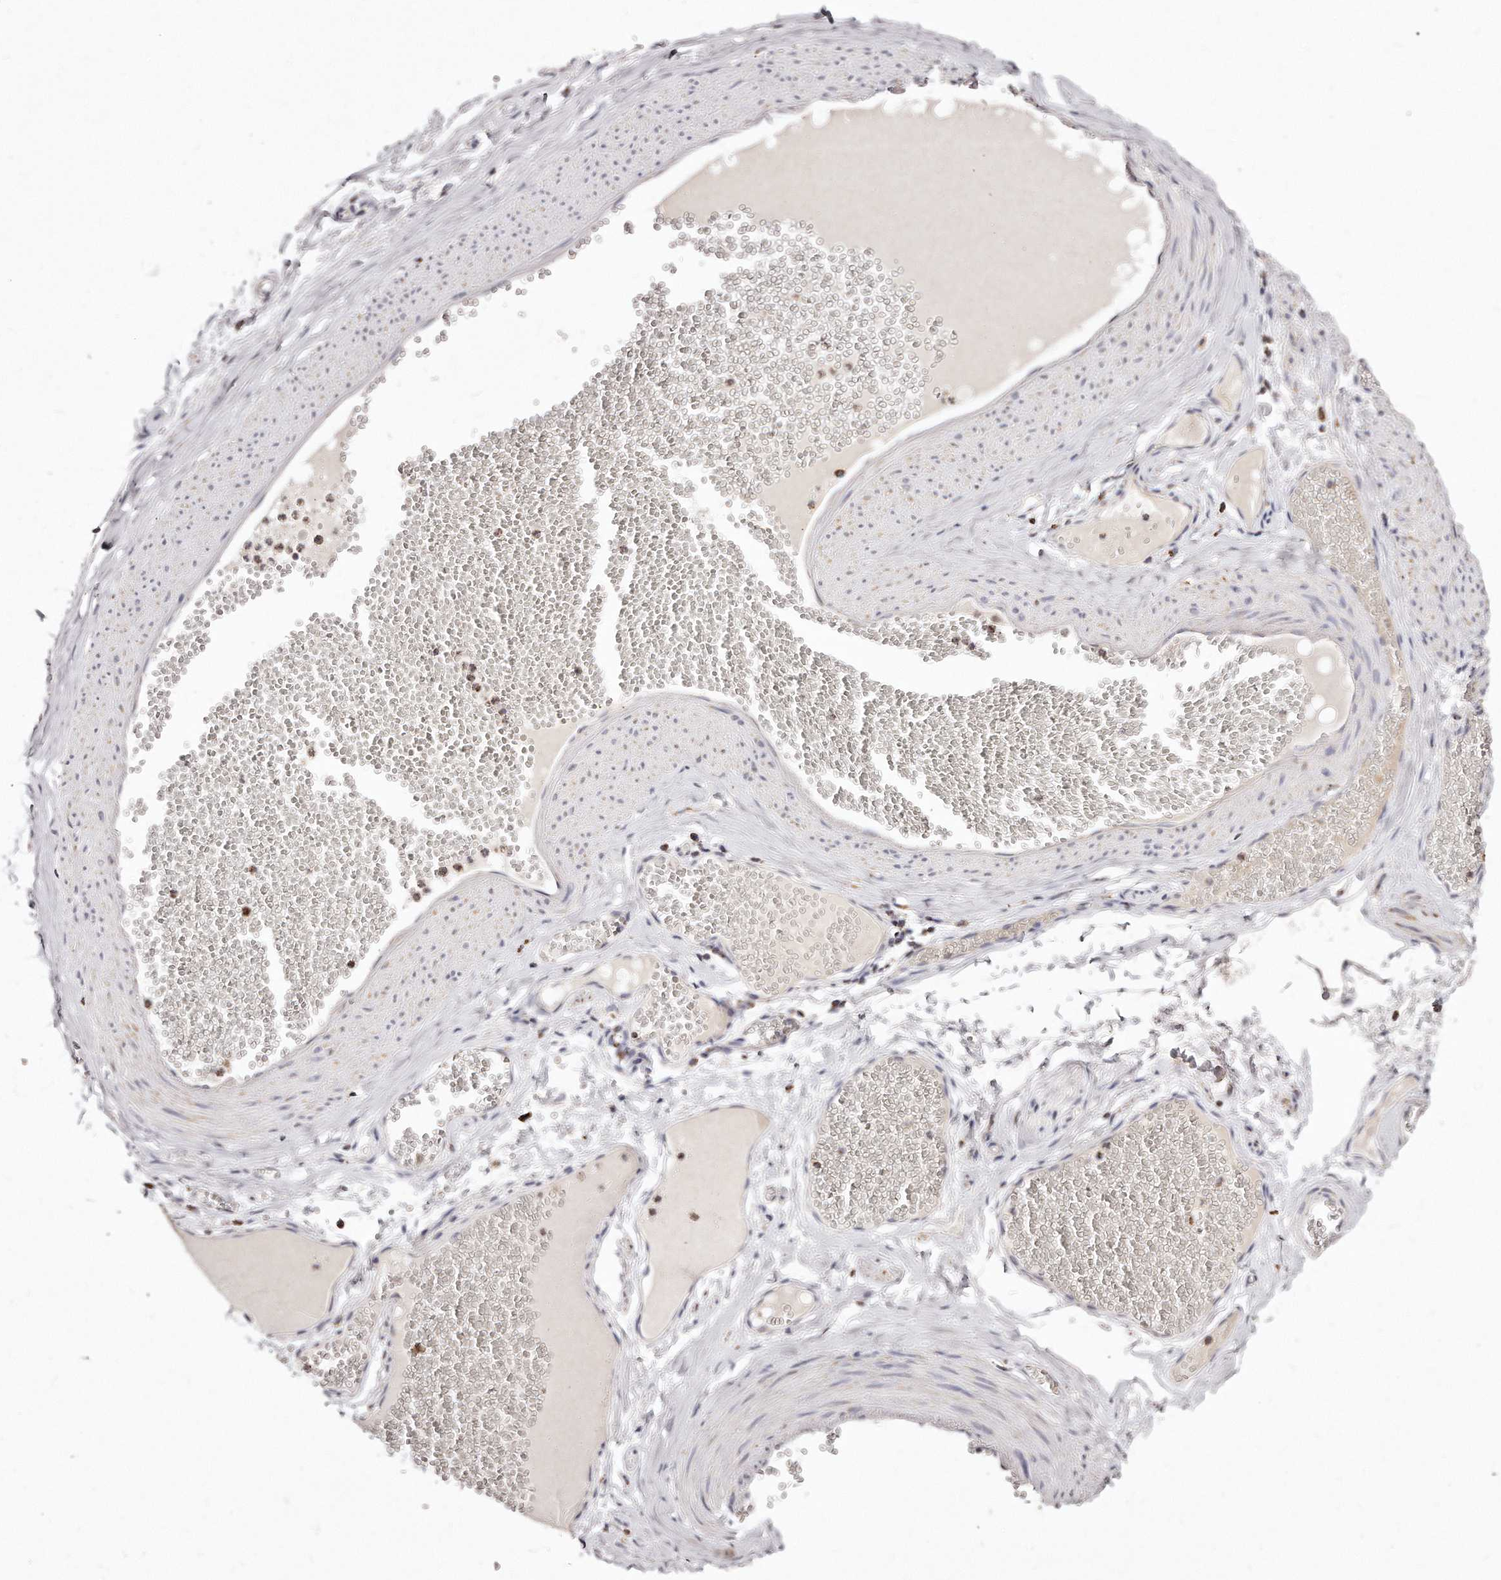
{"staining": {"intensity": "negative", "quantity": "none", "location": "none"}, "tissue": "adipose tissue", "cell_type": "Adipocytes", "image_type": "normal", "snomed": [{"axis": "morphology", "description": "Normal tissue, NOS"}, {"axis": "topography", "description": "Smooth muscle"}, {"axis": "topography", "description": "Peripheral nerve tissue"}], "caption": "A micrograph of human adipose tissue is negative for staining in adipocytes. (Stains: DAB (3,3'-diaminobenzidine) immunohistochemistry (IHC) with hematoxylin counter stain, Microscopy: brightfield microscopy at high magnification).", "gene": "RTKN", "patient": {"sex": "female", "age": 39}}